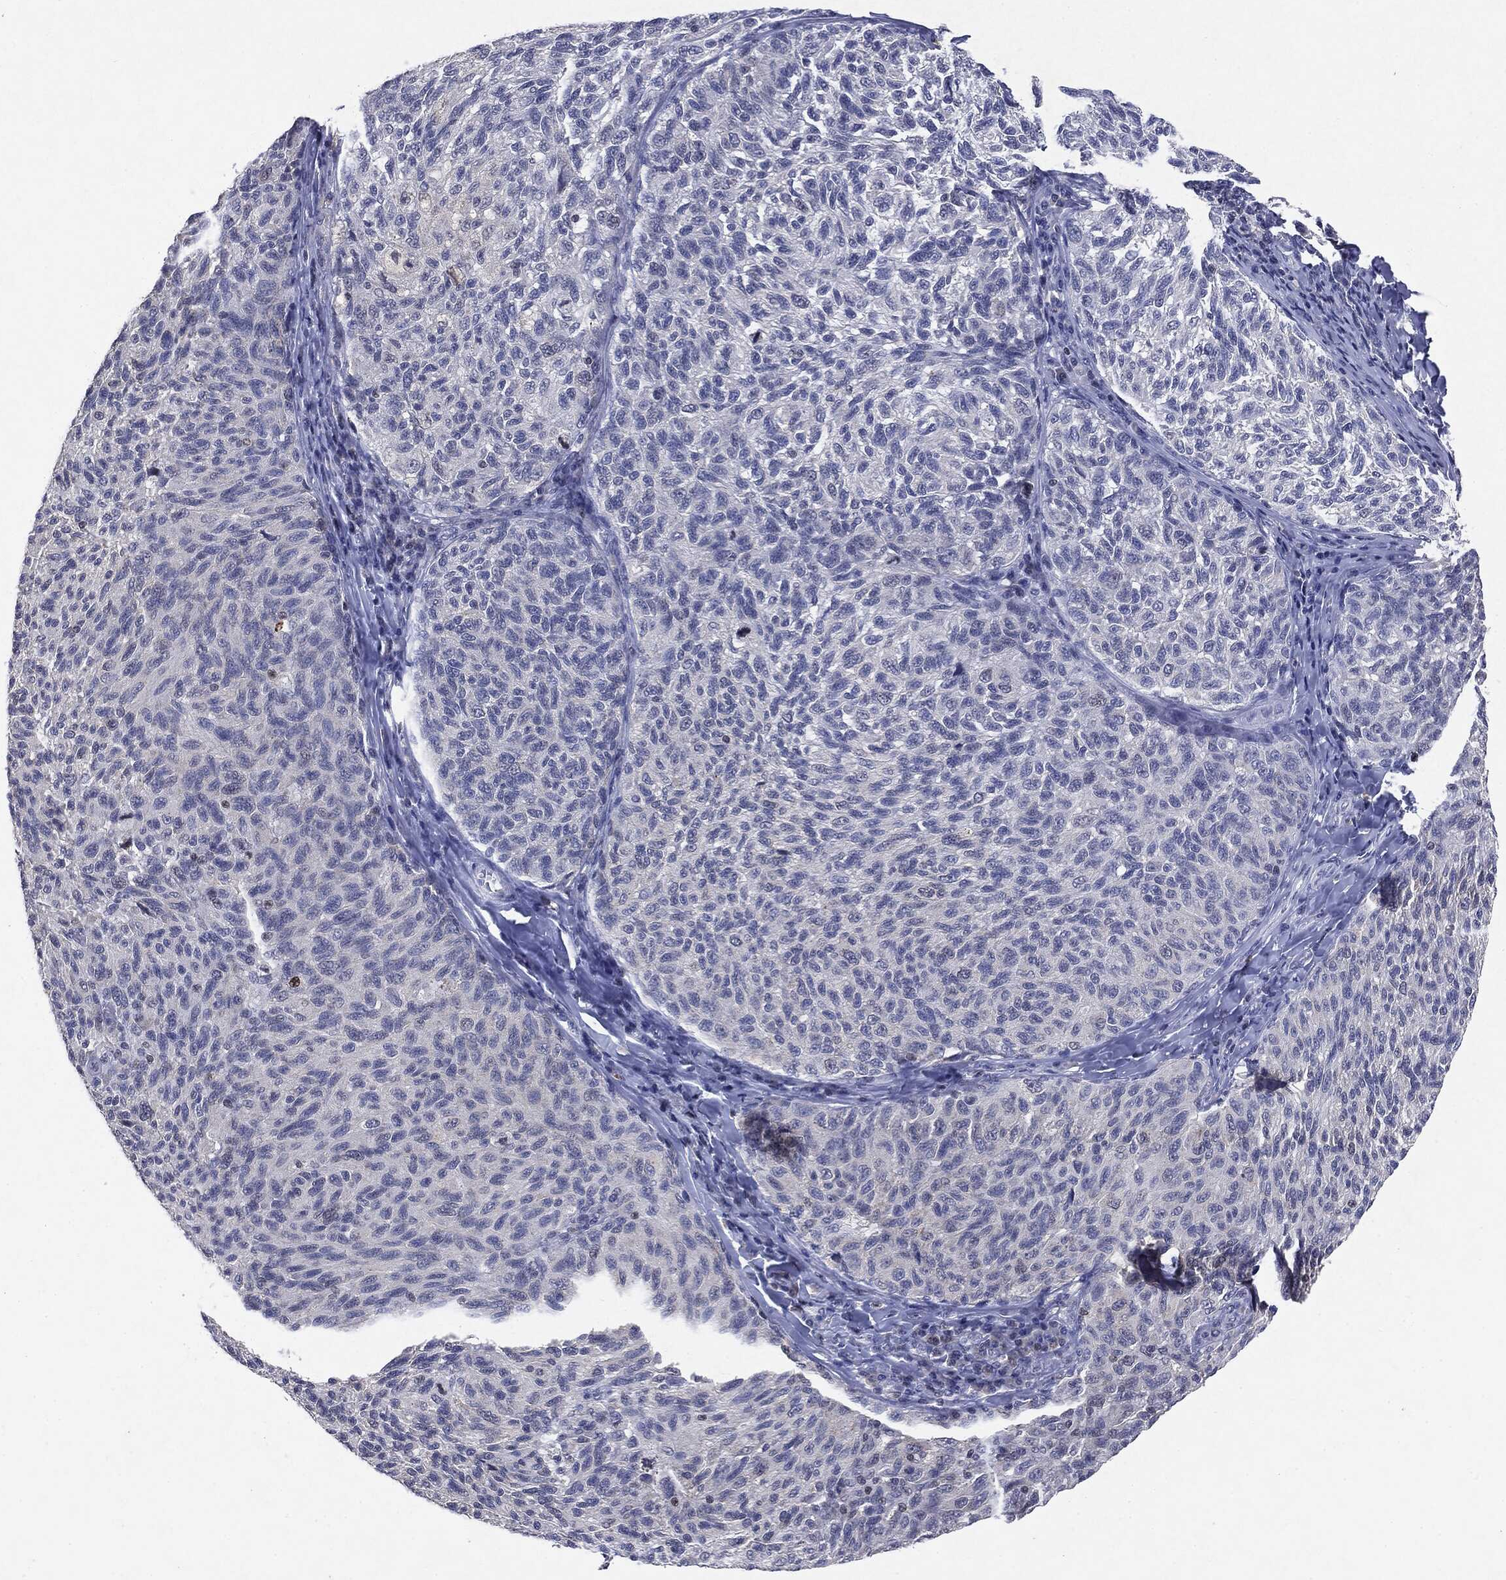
{"staining": {"intensity": "negative", "quantity": "none", "location": "none"}, "tissue": "melanoma", "cell_type": "Tumor cells", "image_type": "cancer", "snomed": [{"axis": "morphology", "description": "Malignant melanoma, NOS"}, {"axis": "topography", "description": "Skin"}], "caption": "Protein analysis of melanoma demonstrates no significant staining in tumor cells.", "gene": "KIF2C", "patient": {"sex": "female", "age": 73}}